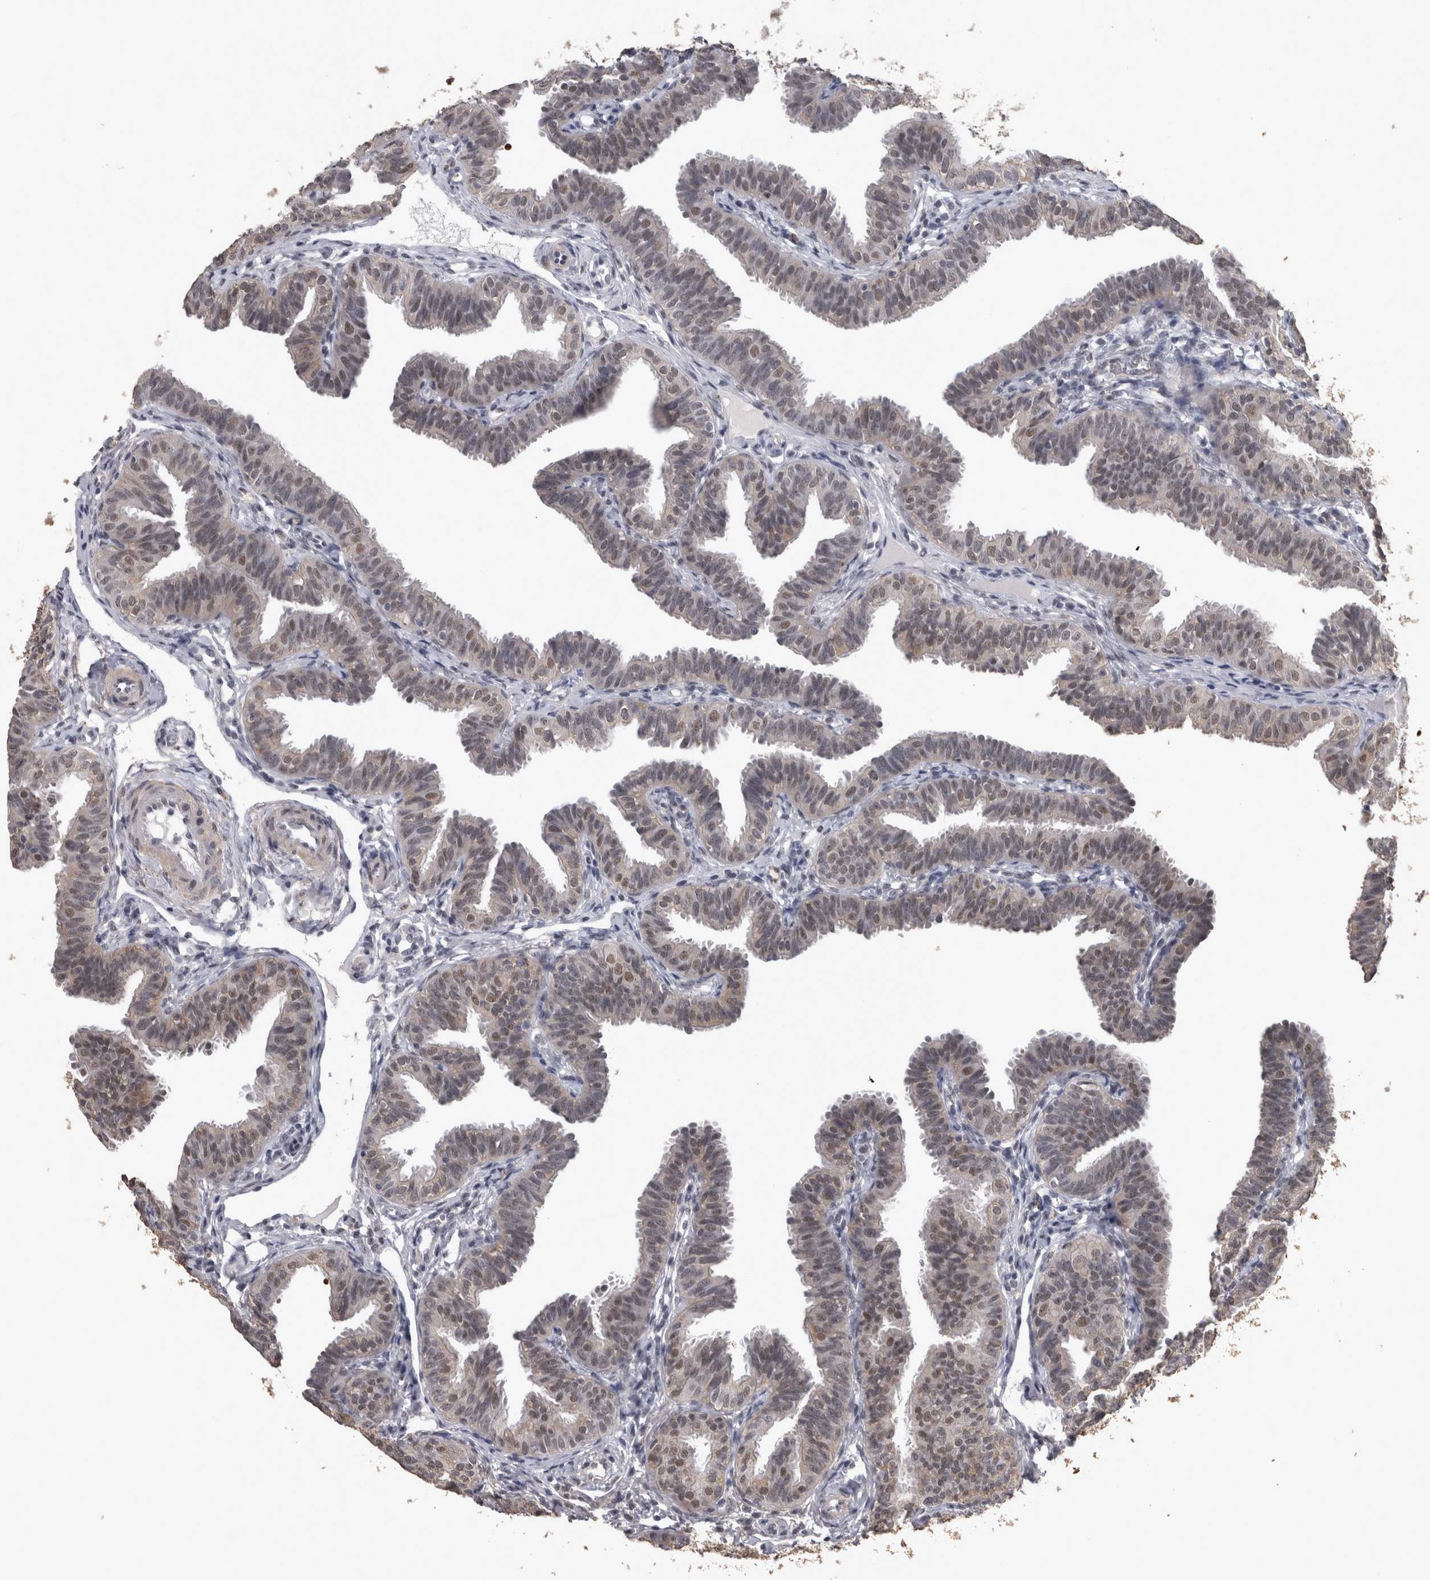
{"staining": {"intensity": "weak", "quantity": "25%-75%", "location": "nuclear"}, "tissue": "fallopian tube", "cell_type": "Glandular cells", "image_type": "normal", "snomed": [{"axis": "morphology", "description": "Normal tissue, NOS"}, {"axis": "topography", "description": "Fallopian tube"}], "caption": "Brown immunohistochemical staining in normal human fallopian tube displays weak nuclear expression in approximately 25%-75% of glandular cells. (Brightfield microscopy of DAB IHC at high magnification).", "gene": "PEBP4", "patient": {"sex": "female", "age": 35}}